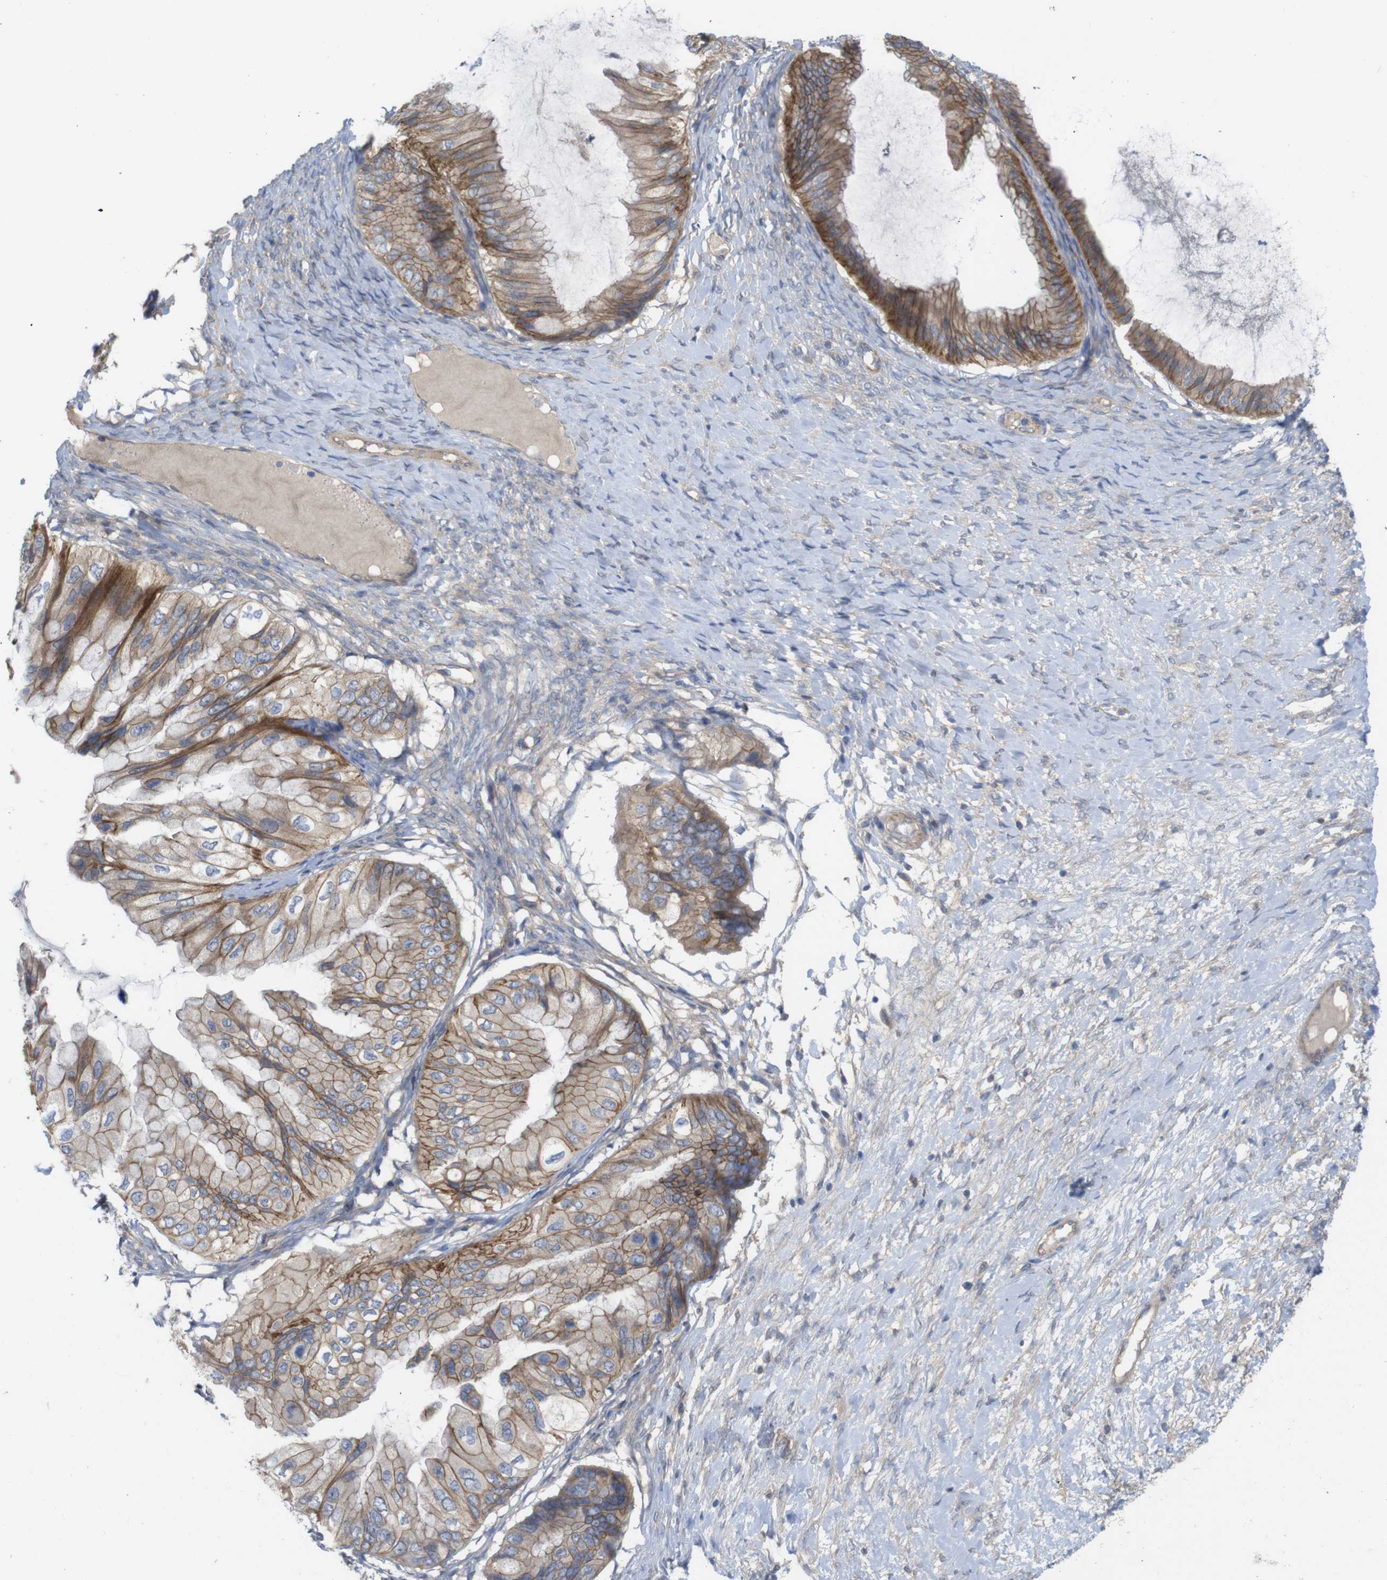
{"staining": {"intensity": "moderate", "quantity": ">75%", "location": "cytoplasmic/membranous"}, "tissue": "ovarian cancer", "cell_type": "Tumor cells", "image_type": "cancer", "snomed": [{"axis": "morphology", "description": "Cystadenocarcinoma, mucinous, NOS"}, {"axis": "topography", "description": "Ovary"}], "caption": "Mucinous cystadenocarcinoma (ovarian) was stained to show a protein in brown. There is medium levels of moderate cytoplasmic/membranous staining in approximately >75% of tumor cells.", "gene": "KIDINS220", "patient": {"sex": "female", "age": 61}}